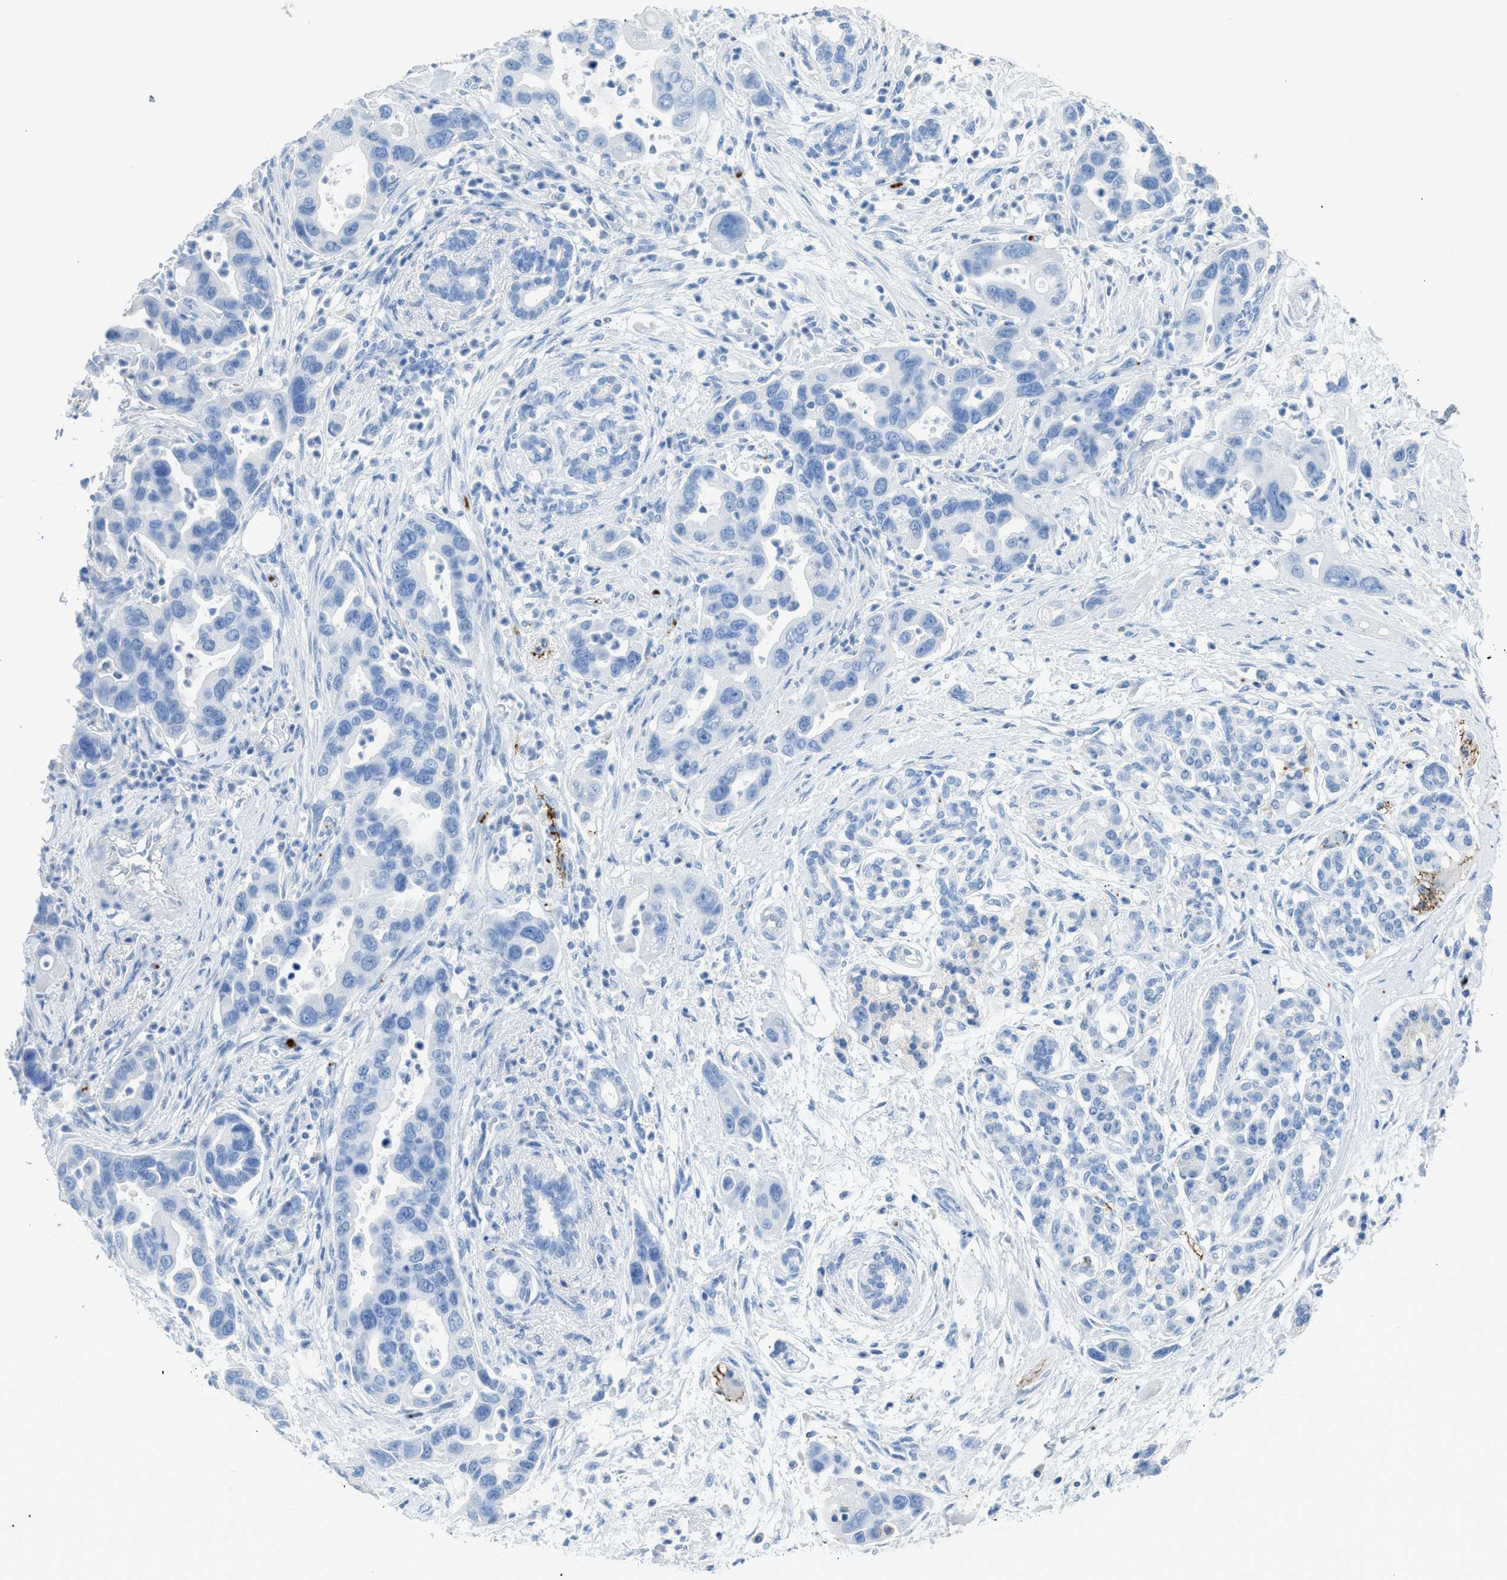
{"staining": {"intensity": "negative", "quantity": "none", "location": "none"}, "tissue": "pancreatic cancer", "cell_type": "Tumor cells", "image_type": "cancer", "snomed": [{"axis": "morphology", "description": "Normal tissue, NOS"}, {"axis": "morphology", "description": "Adenocarcinoma, NOS"}, {"axis": "topography", "description": "Pancreas"}], "caption": "Protein analysis of pancreatic cancer (adenocarcinoma) demonstrates no significant positivity in tumor cells.", "gene": "FAIM2", "patient": {"sex": "female", "age": 71}}